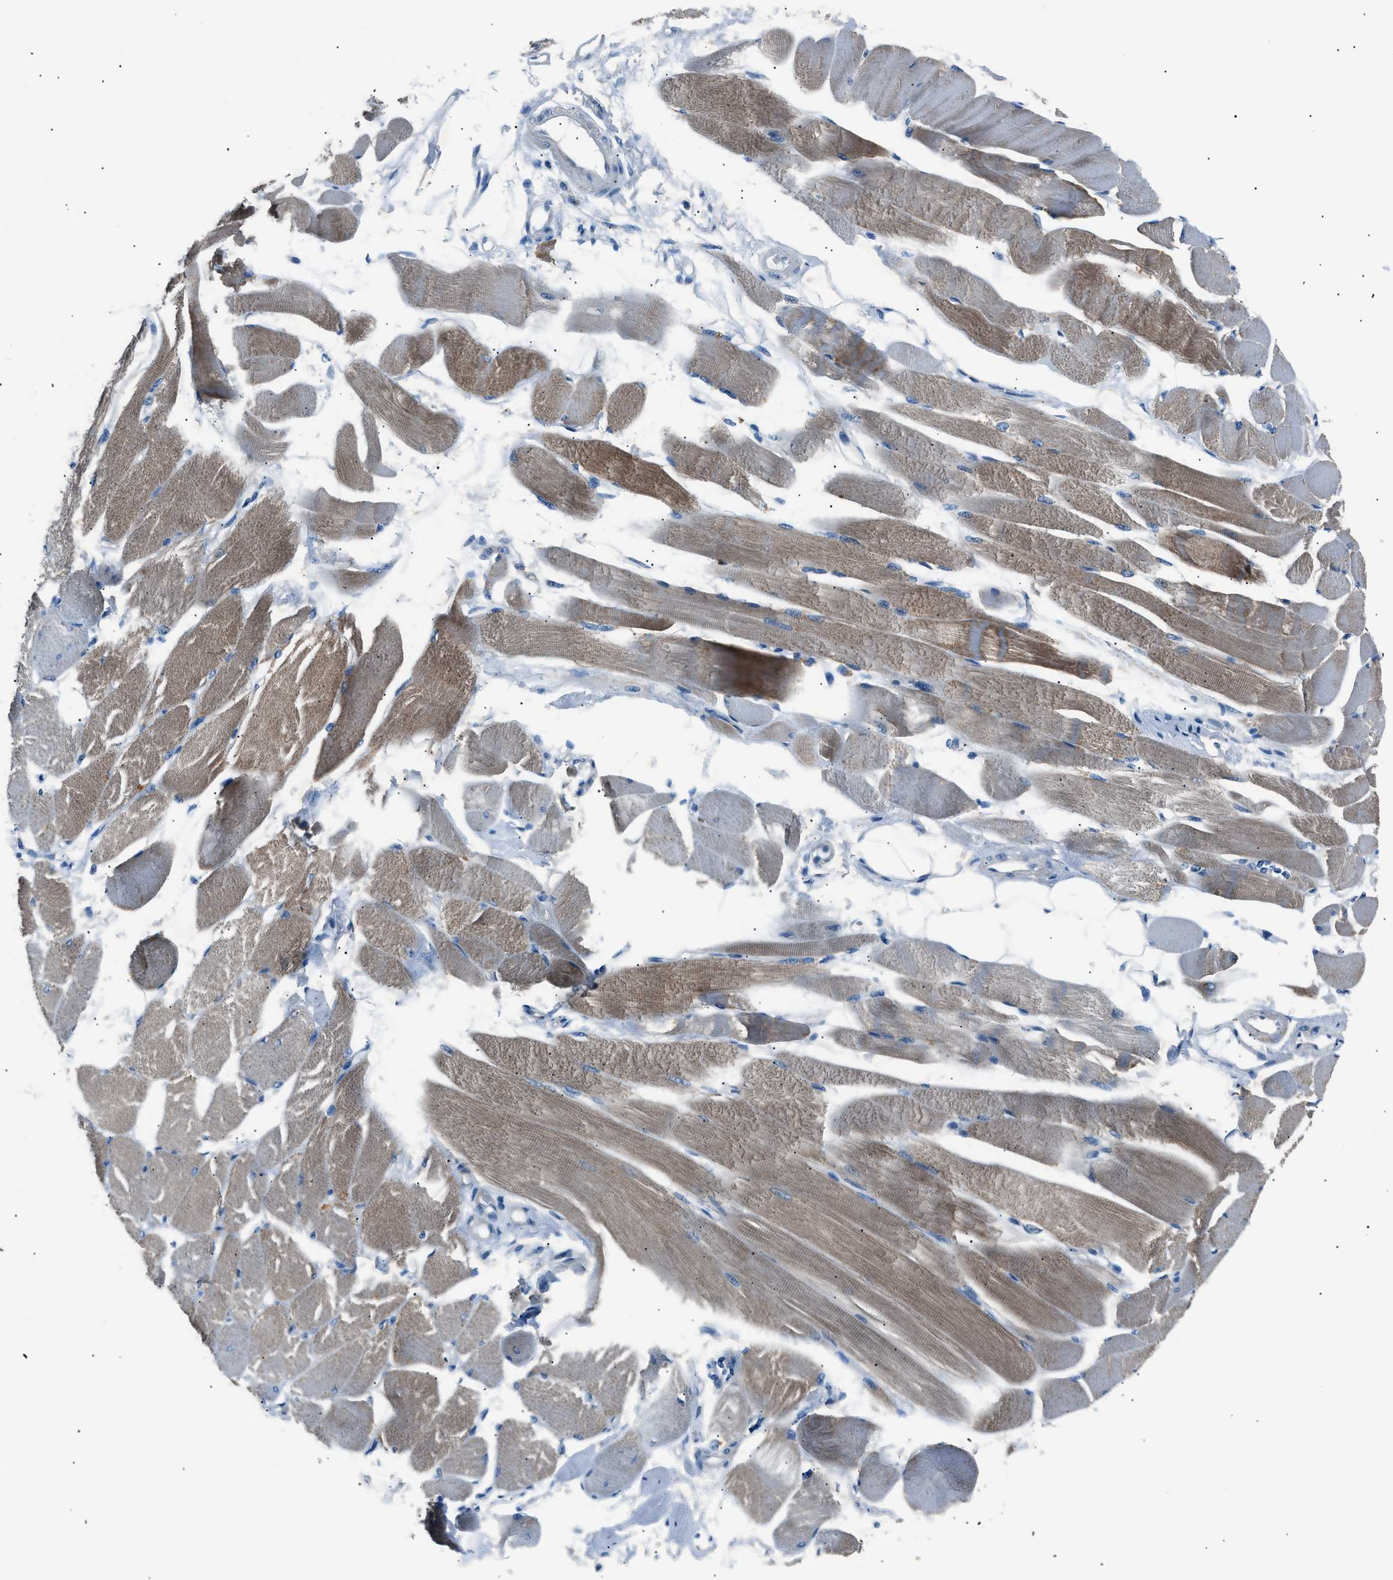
{"staining": {"intensity": "moderate", "quantity": ">75%", "location": "cytoplasmic/membranous"}, "tissue": "skeletal muscle", "cell_type": "Myocytes", "image_type": "normal", "snomed": [{"axis": "morphology", "description": "Normal tissue, NOS"}, {"axis": "topography", "description": "Skeletal muscle"}, {"axis": "topography", "description": "Peripheral nerve tissue"}], "caption": "Moderate cytoplasmic/membranous protein positivity is present in about >75% of myocytes in skeletal muscle. The protein of interest is shown in brown color, while the nuclei are stained blue.", "gene": "LRRC37B", "patient": {"sex": "female", "age": 84}}